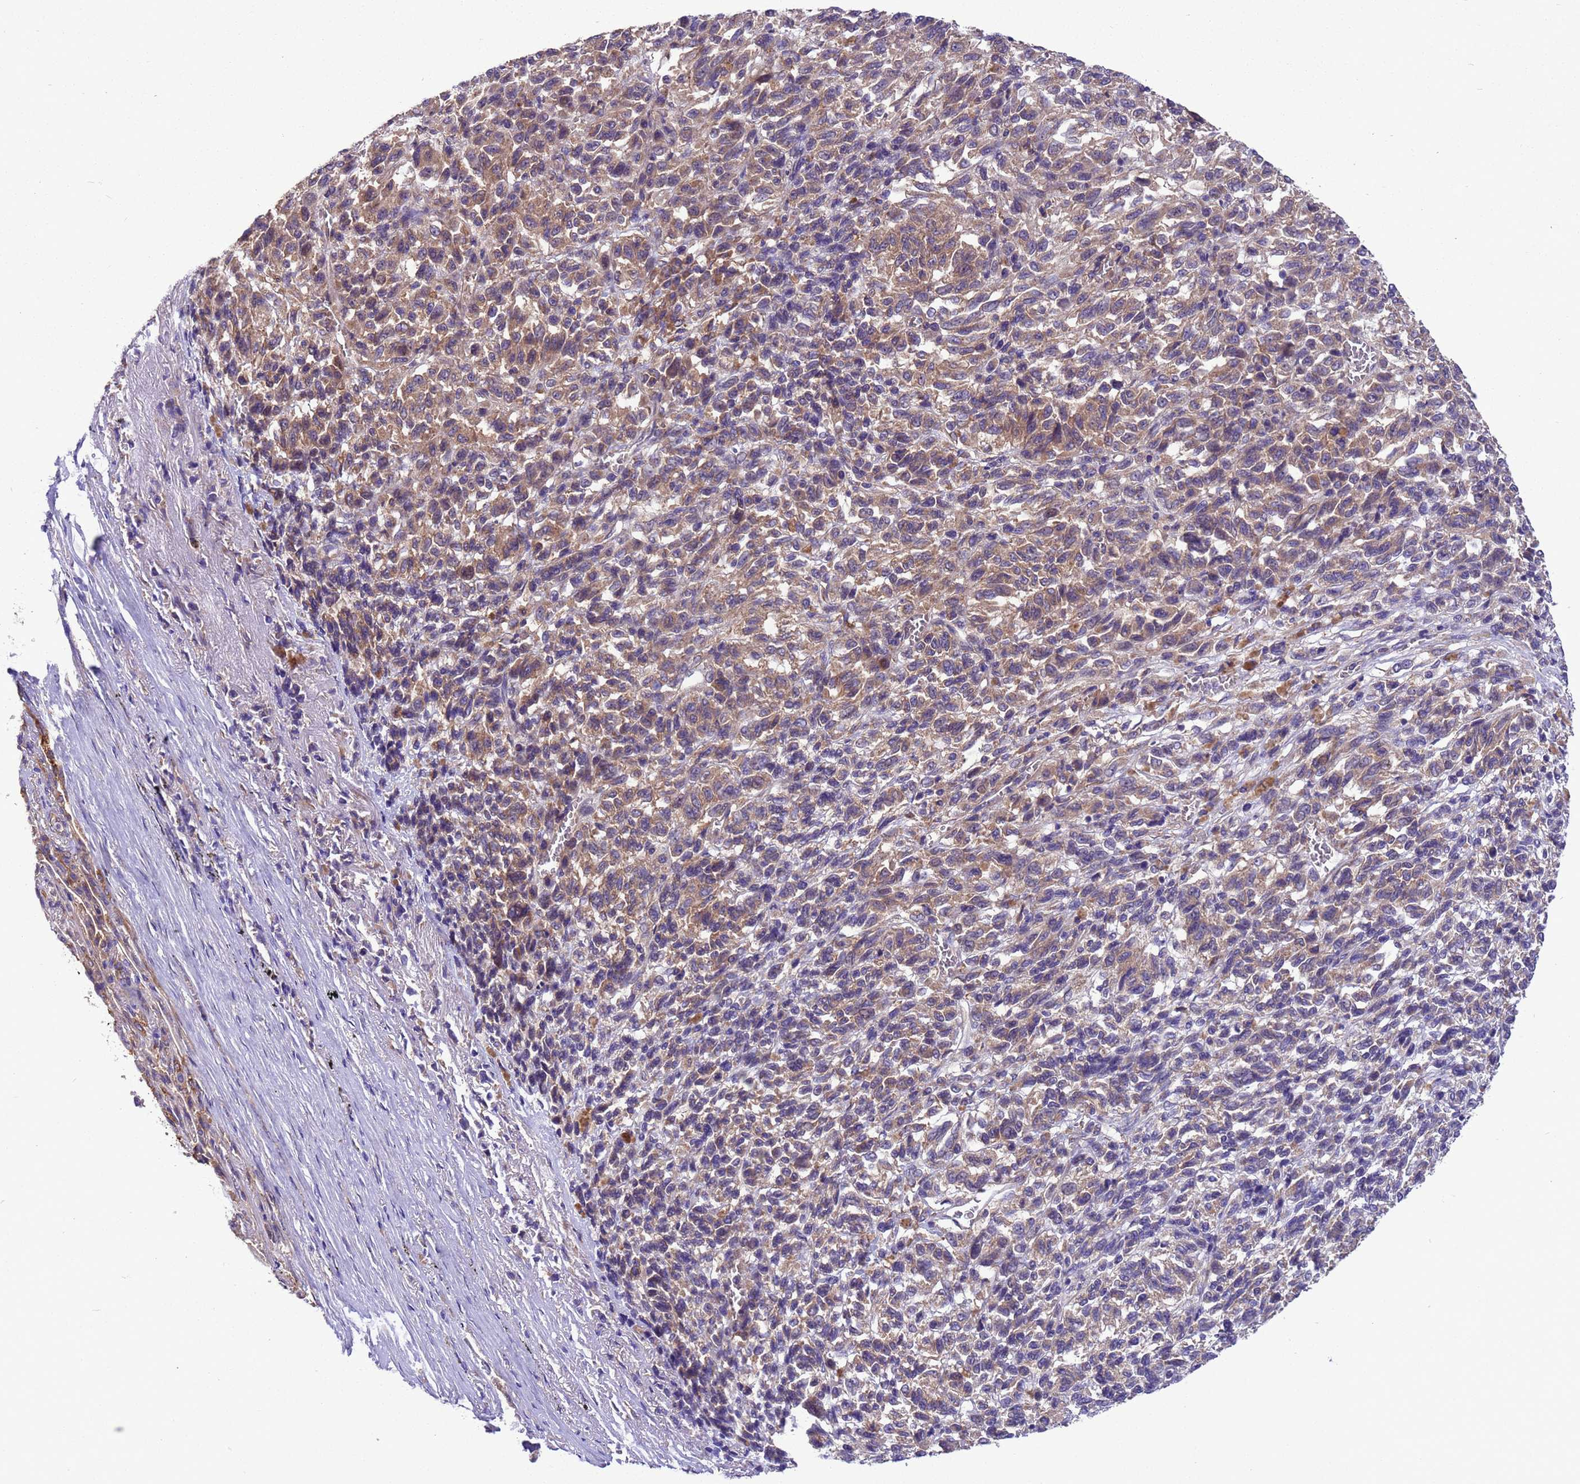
{"staining": {"intensity": "weak", "quantity": ">75%", "location": "cytoplasmic/membranous"}, "tissue": "melanoma", "cell_type": "Tumor cells", "image_type": "cancer", "snomed": [{"axis": "morphology", "description": "Malignant melanoma, Metastatic site"}, {"axis": "topography", "description": "Lung"}], "caption": "DAB (3,3'-diaminobenzidine) immunohistochemical staining of human malignant melanoma (metastatic site) shows weak cytoplasmic/membranous protein staining in approximately >75% of tumor cells. (Brightfield microscopy of DAB IHC at high magnification).", "gene": "ARHGAP12", "patient": {"sex": "male", "age": 64}}